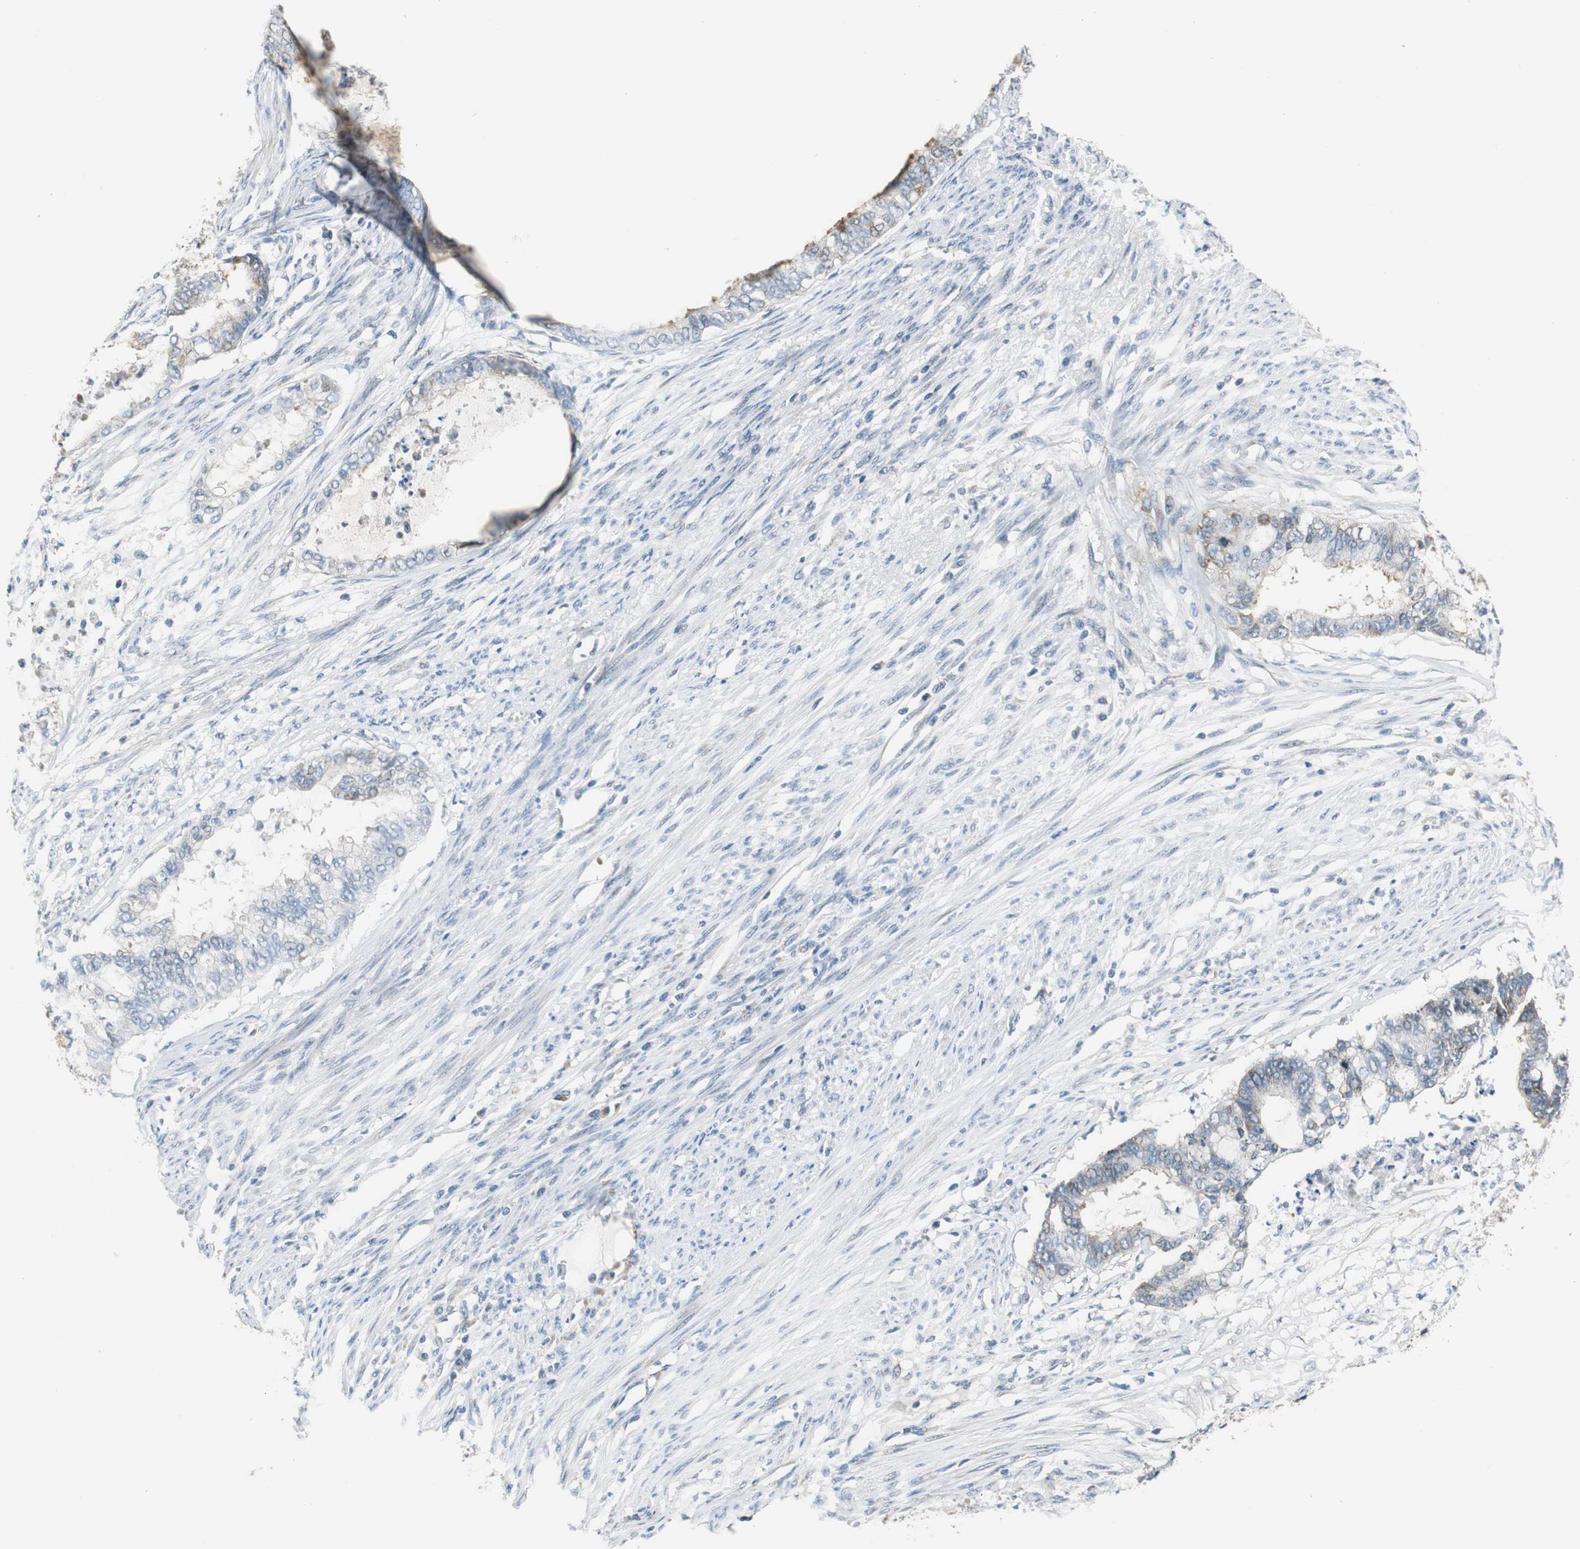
{"staining": {"intensity": "moderate", "quantity": "25%-75%", "location": "cytoplasmic/membranous"}, "tissue": "endometrial cancer", "cell_type": "Tumor cells", "image_type": "cancer", "snomed": [{"axis": "morphology", "description": "Adenocarcinoma, NOS"}, {"axis": "topography", "description": "Endometrium"}], "caption": "This photomicrograph exhibits immunohistochemistry (IHC) staining of human adenocarcinoma (endometrial), with medium moderate cytoplasmic/membranous staining in about 25%-75% of tumor cells.", "gene": "CNOT3", "patient": {"sex": "female", "age": 79}}